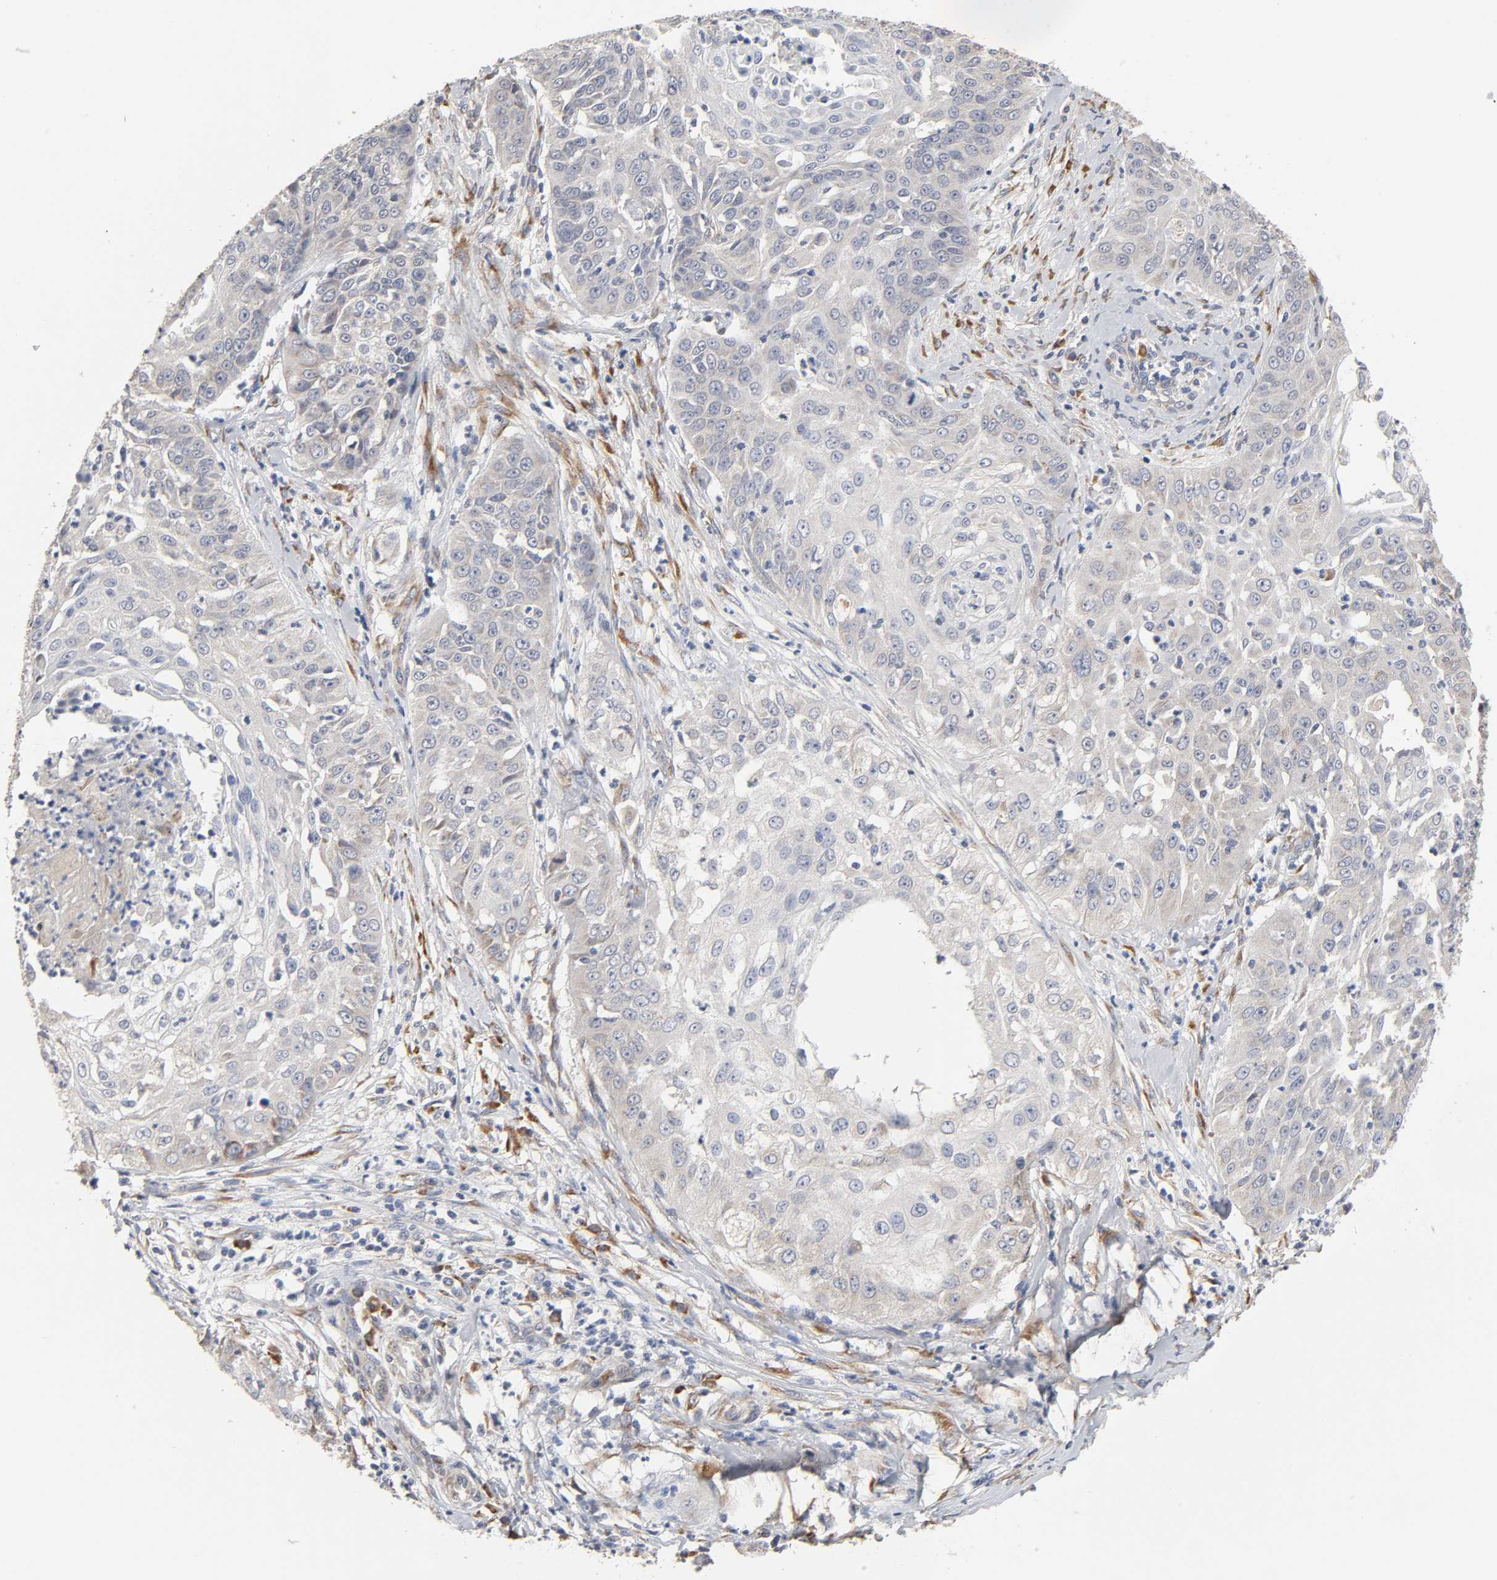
{"staining": {"intensity": "negative", "quantity": "none", "location": "none"}, "tissue": "cervical cancer", "cell_type": "Tumor cells", "image_type": "cancer", "snomed": [{"axis": "morphology", "description": "Squamous cell carcinoma, NOS"}, {"axis": "topography", "description": "Cervix"}], "caption": "This image is of cervical squamous cell carcinoma stained with immunohistochemistry to label a protein in brown with the nuclei are counter-stained blue. There is no expression in tumor cells.", "gene": "HDLBP", "patient": {"sex": "female", "age": 64}}